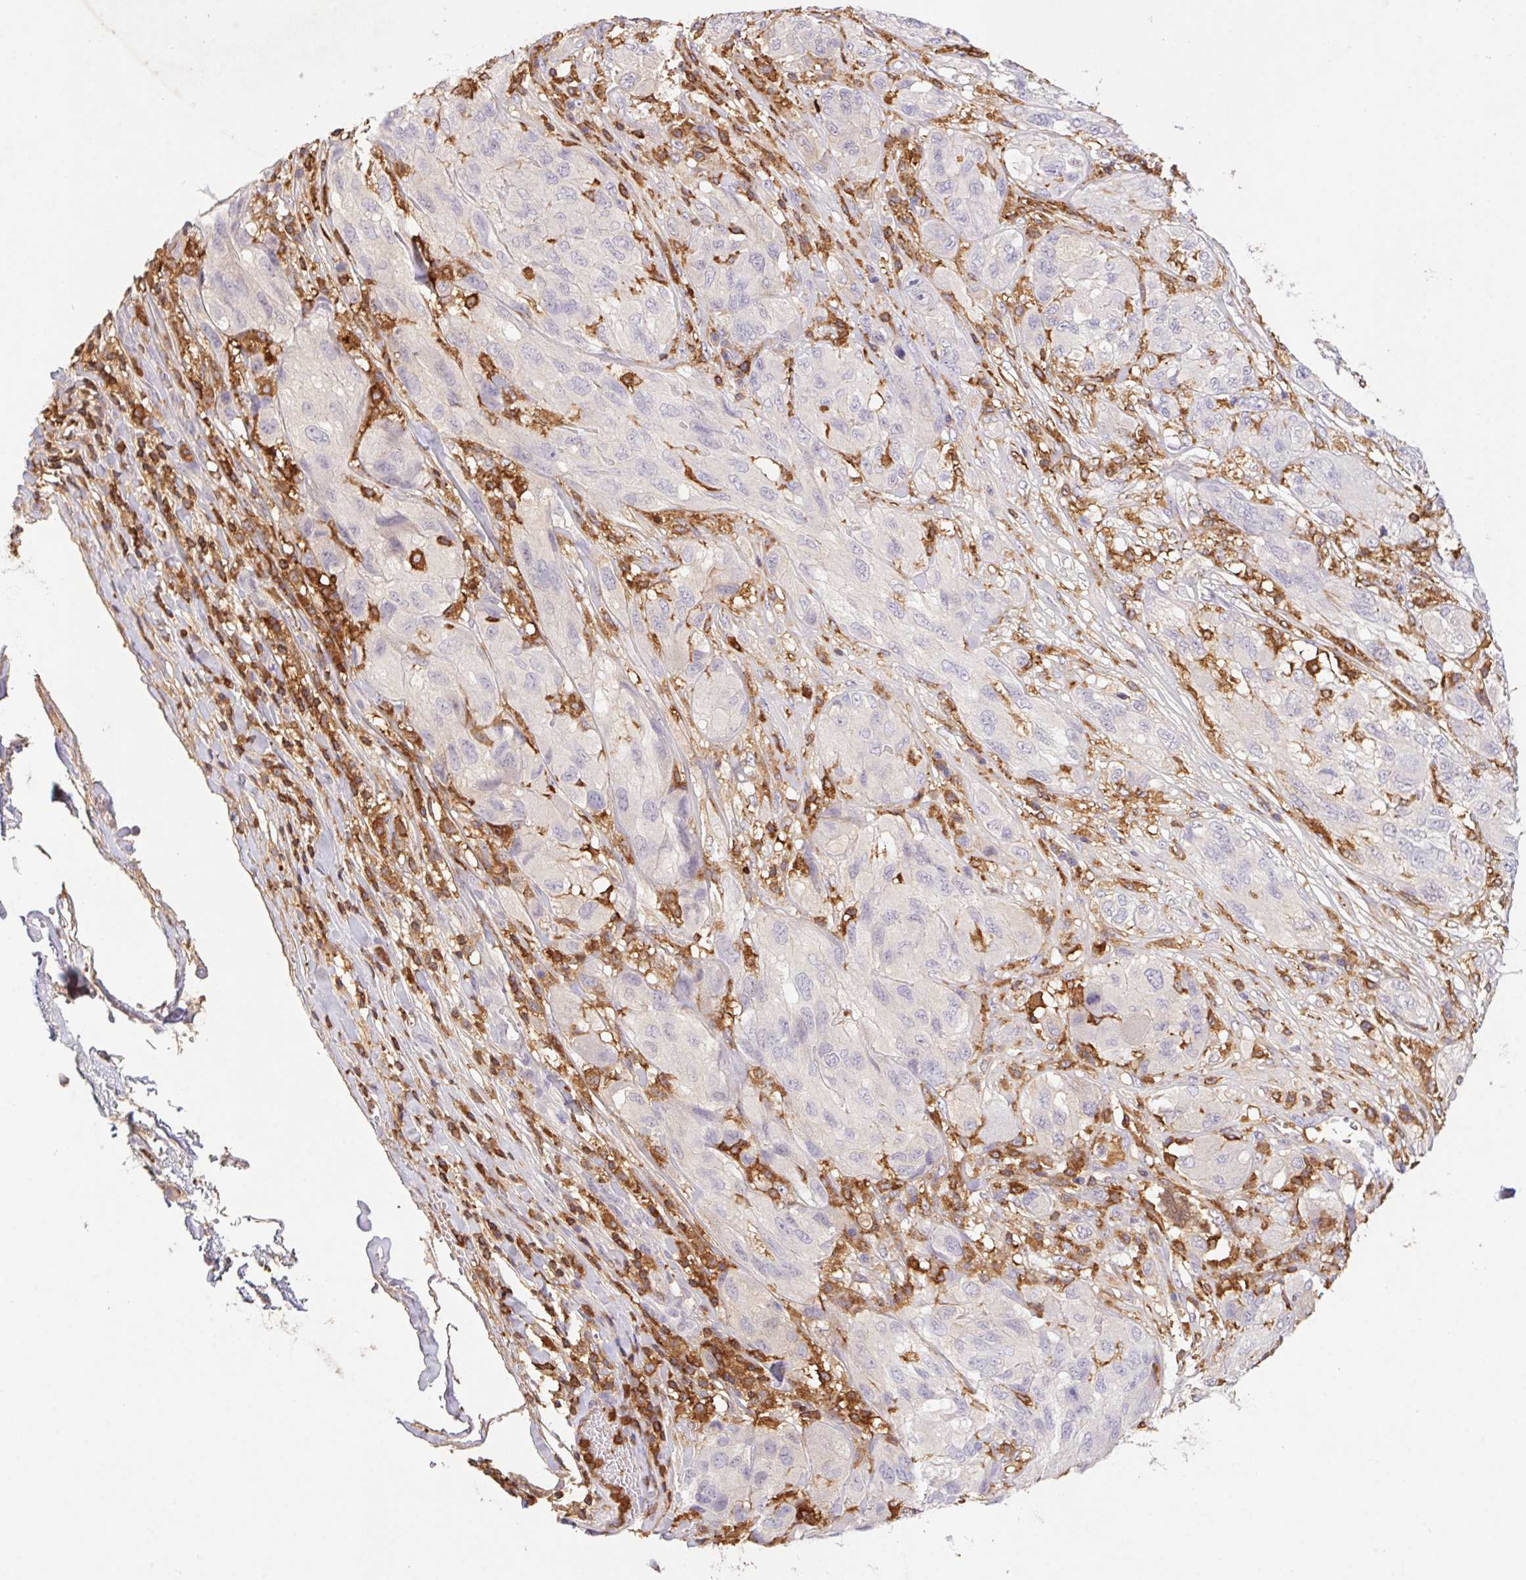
{"staining": {"intensity": "negative", "quantity": "none", "location": "none"}, "tissue": "melanoma", "cell_type": "Tumor cells", "image_type": "cancer", "snomed": [{"axis": "morphology", "description": "Malignant melanoma, NOS"}, {"axis": "topography", "description": "Skin"}], "caption": "Immunohistochemical staining of malignant melanoma displays no significant expression in tumor cells.", "gene": "APBB1IP", "patient": {"sex": "female", "age": 91}}